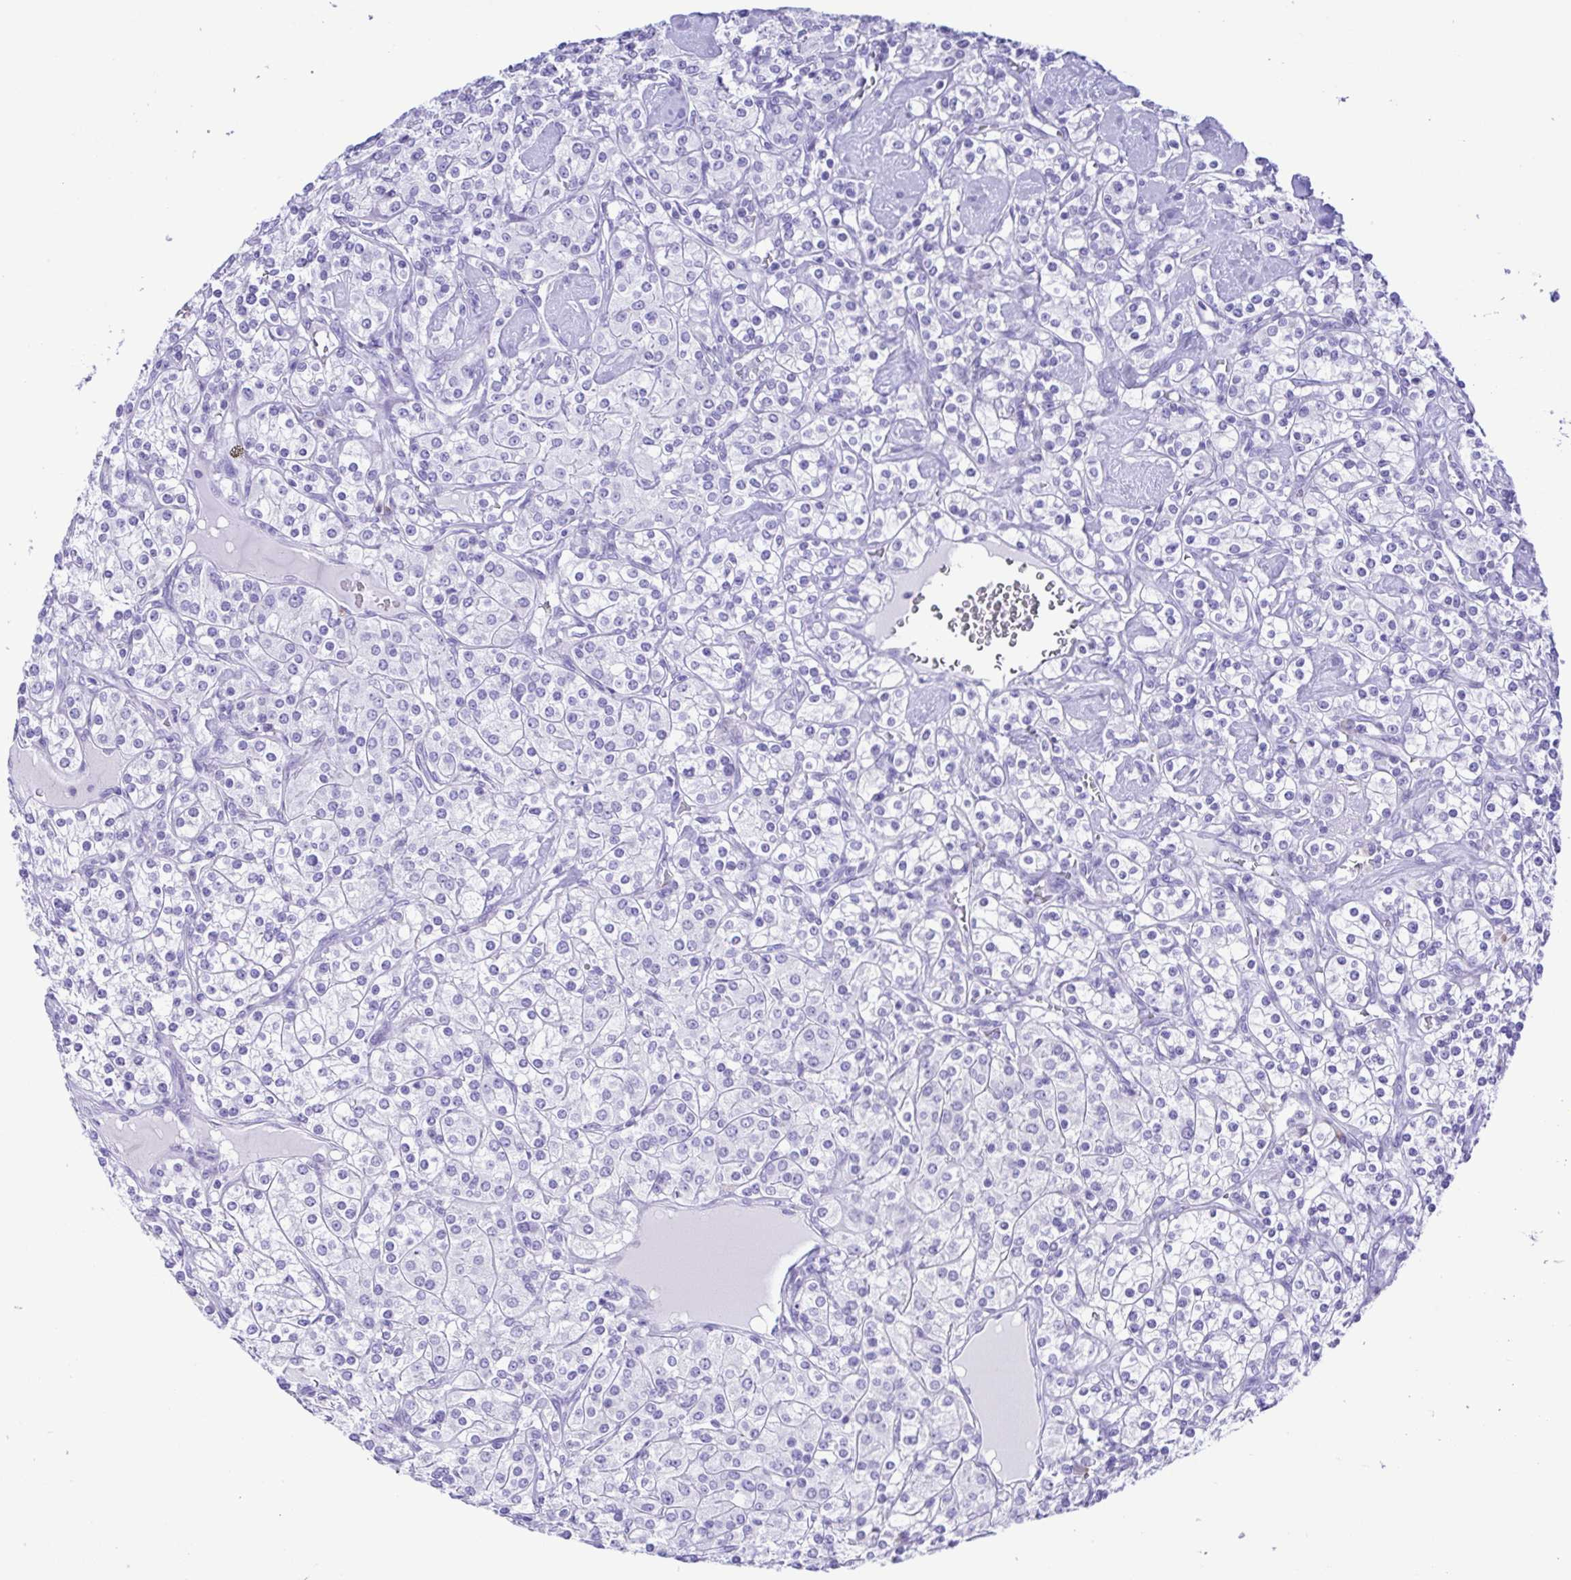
{"staining": {"intensity": "negative", "quantity": "none", "location": "none"}, "tissue": "renal cancer", "cell_type": "Tumor cells", "image_type": "cancer", "snomed": [{"axis": "morphology", "description": "Adenocarcinoma, NOS"}, {"axis": "topography", "description": "Kidney"}], "caption": "An image of human renal cancer is negative for staining in tumor cells. The staining is performed using DAB brown chromogen with nuclei counter-stained in using hematoxylin.", "gene": "GPR17", "patient": {"sex": "male", "age": 77}}